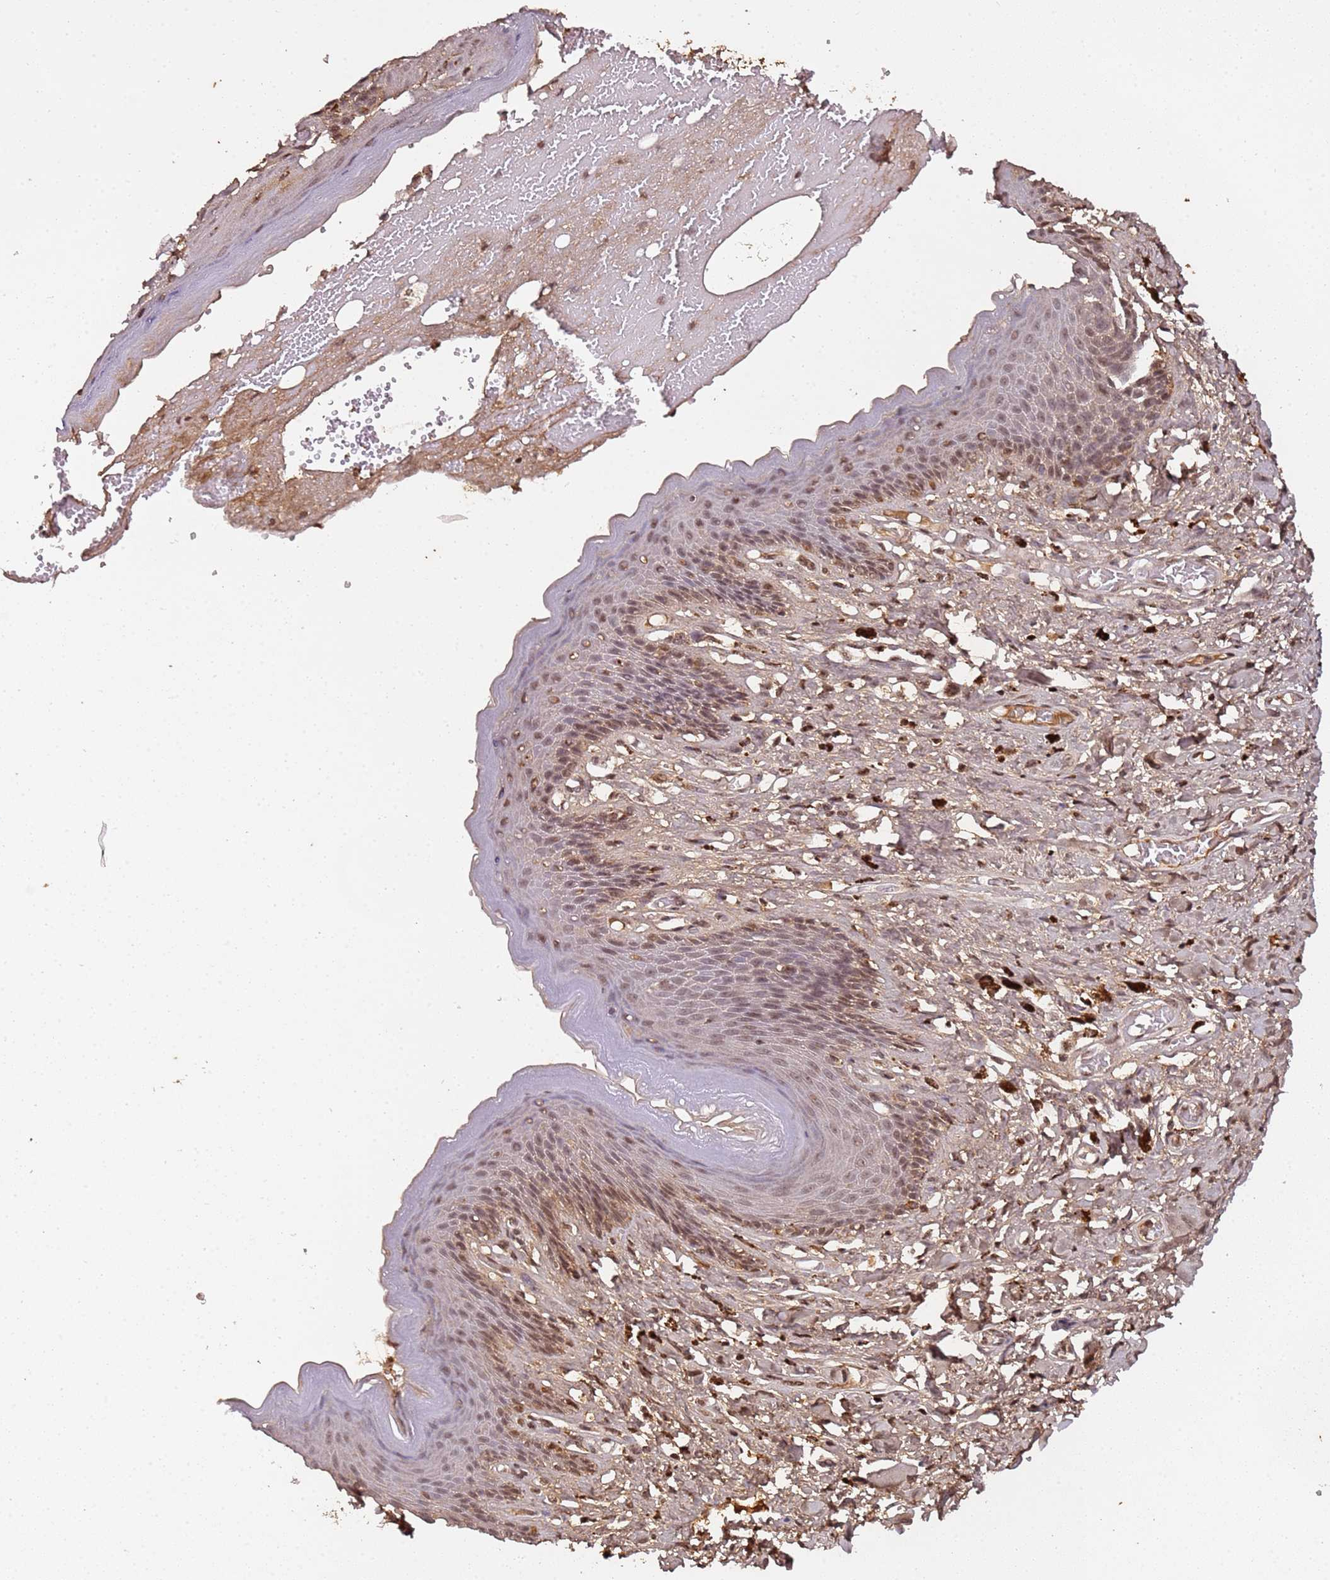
{"staining": {"intensity": "moderate", "quantity": ">75%", "location": "nuclear"}, "tissue": "skin", "cell_type": "Epidermal cells", "image_type": "normal", "snomed": [{"axis": "morphology", "description": "Normal tissue, NOS"}, {"axis": "topography", "description": "Anal"}], "caption": "Epidermal cells exhibit medium levels of moderate nuclear positivity in about >75% of cells in benign skin. (DAB IHC with brightfield microscopy, high magnification).", "gene": "COL1A2", "patient": {"sex": "female", "age": 78}}